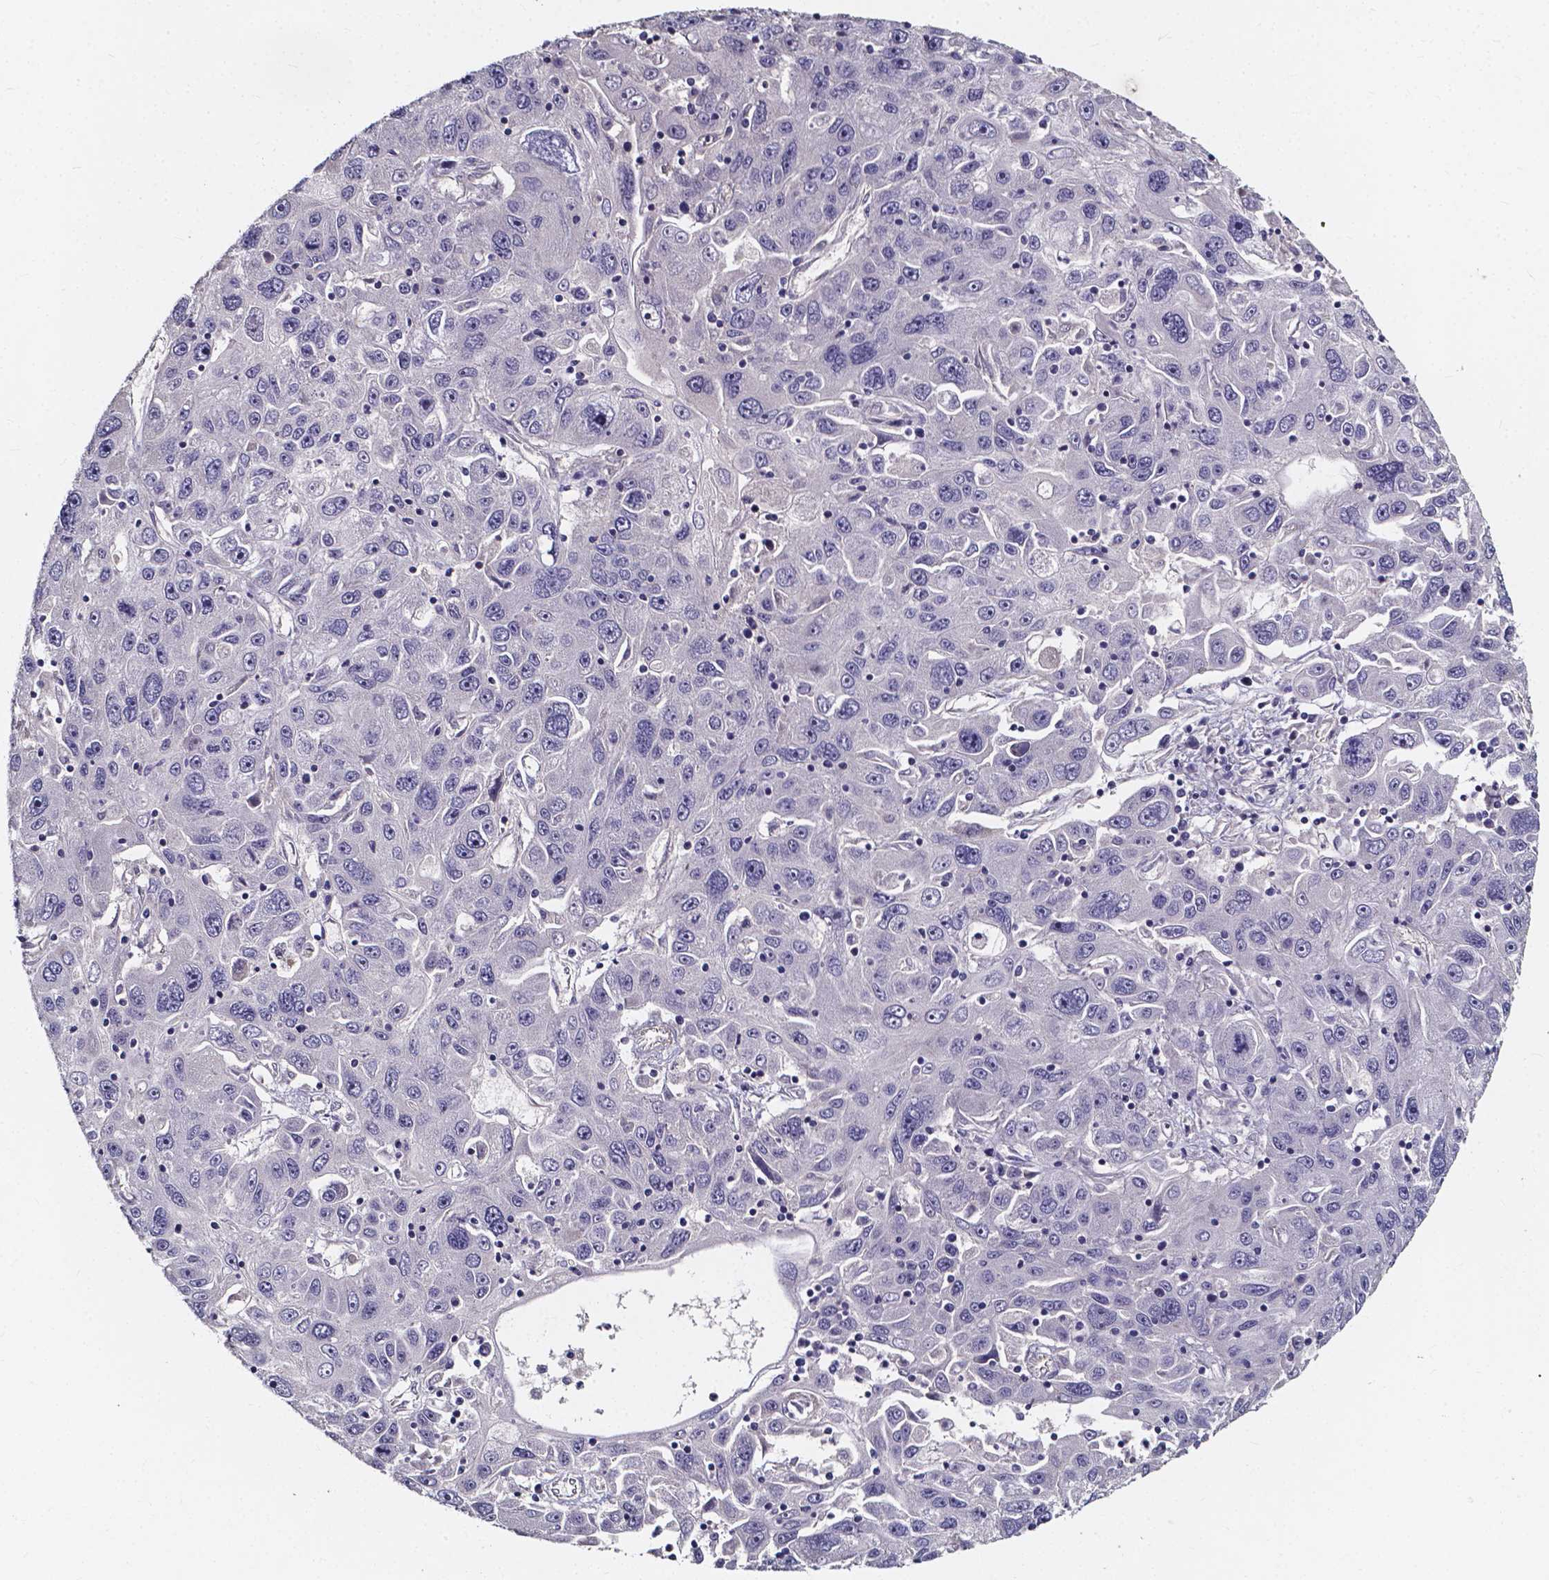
{"staining": {"intensity": "weak", "quantity": "<25%", "location": "nuclear"}, "tissue": "stomach cancer", "cell_type": "Tumor cells", "image_type": "cancer", "snomed": [{"axis": "morphology", "description": "Adenocarcinoma, NOS"}, {"axis": "topography", "description": "Stomach"}], "caption": "A high-resolution histopathology image shows IHC staining of stomach adenocarcinoma, which demonstrates no significant staining in tumor cells. (DAB IHC, high magnification).", "gene": "THEMIS", "patient": {"sex": "male", "age": 56}}